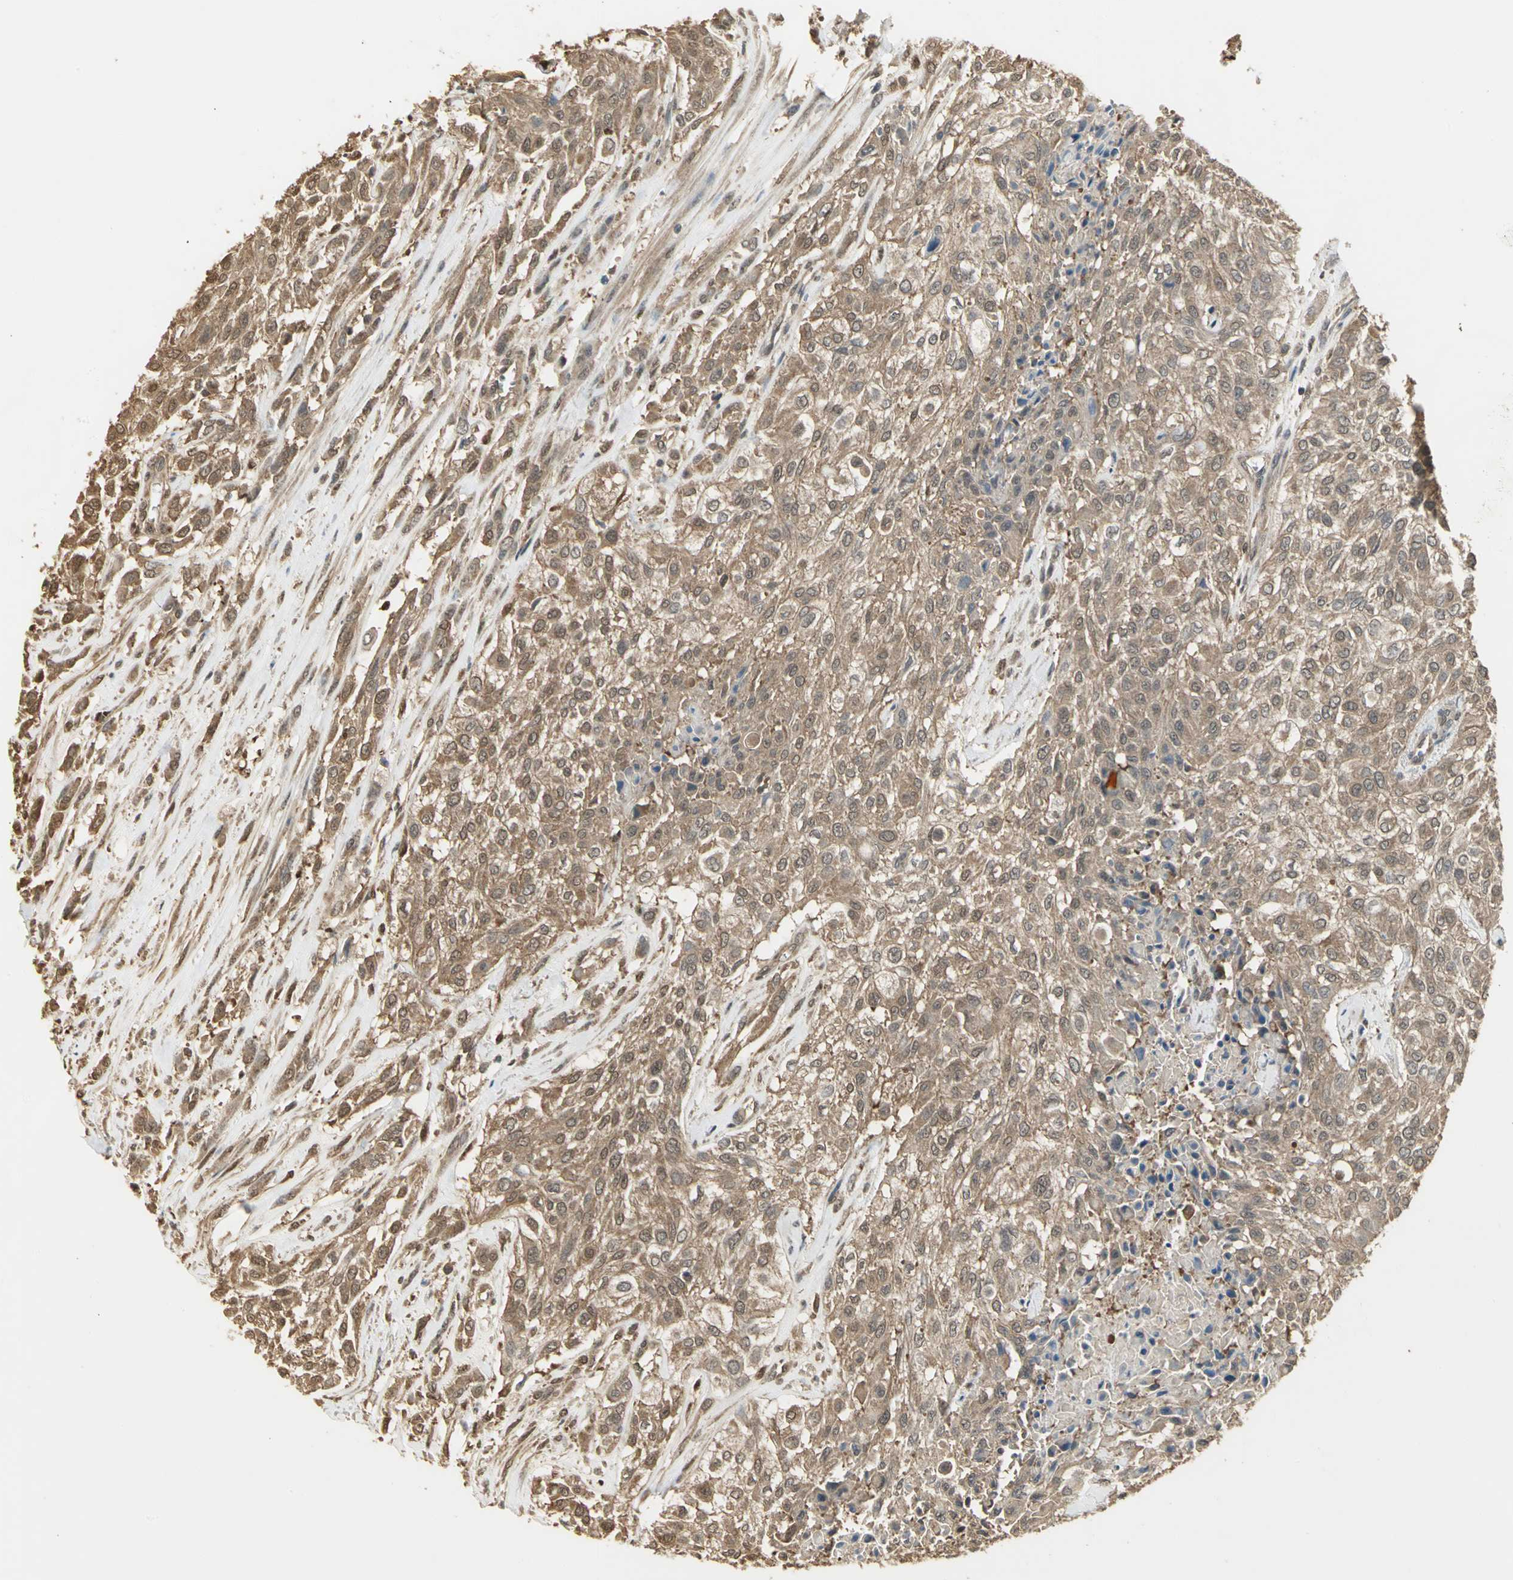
{"staining": {"intensity": "moderate", "quantity": ">75%", "location": "cytoplasmic/membranous"}, "tissue": "urothelial cancer", "cell_type": "Tumor cells", "image_type": "cancer", "snomed": [{"axis": "morphology", "description": "Urothelial carcinoma, High grade"}, {"axis": "topography", "description": "Urinary bladder"}], "caption": "Urothelial cancer stained for a protein demonstrates moderate cytoplasmic/membranous positivity in tumor cells.", "gene": "PARK7", "patient": {"sex": "male", "age": 57}}